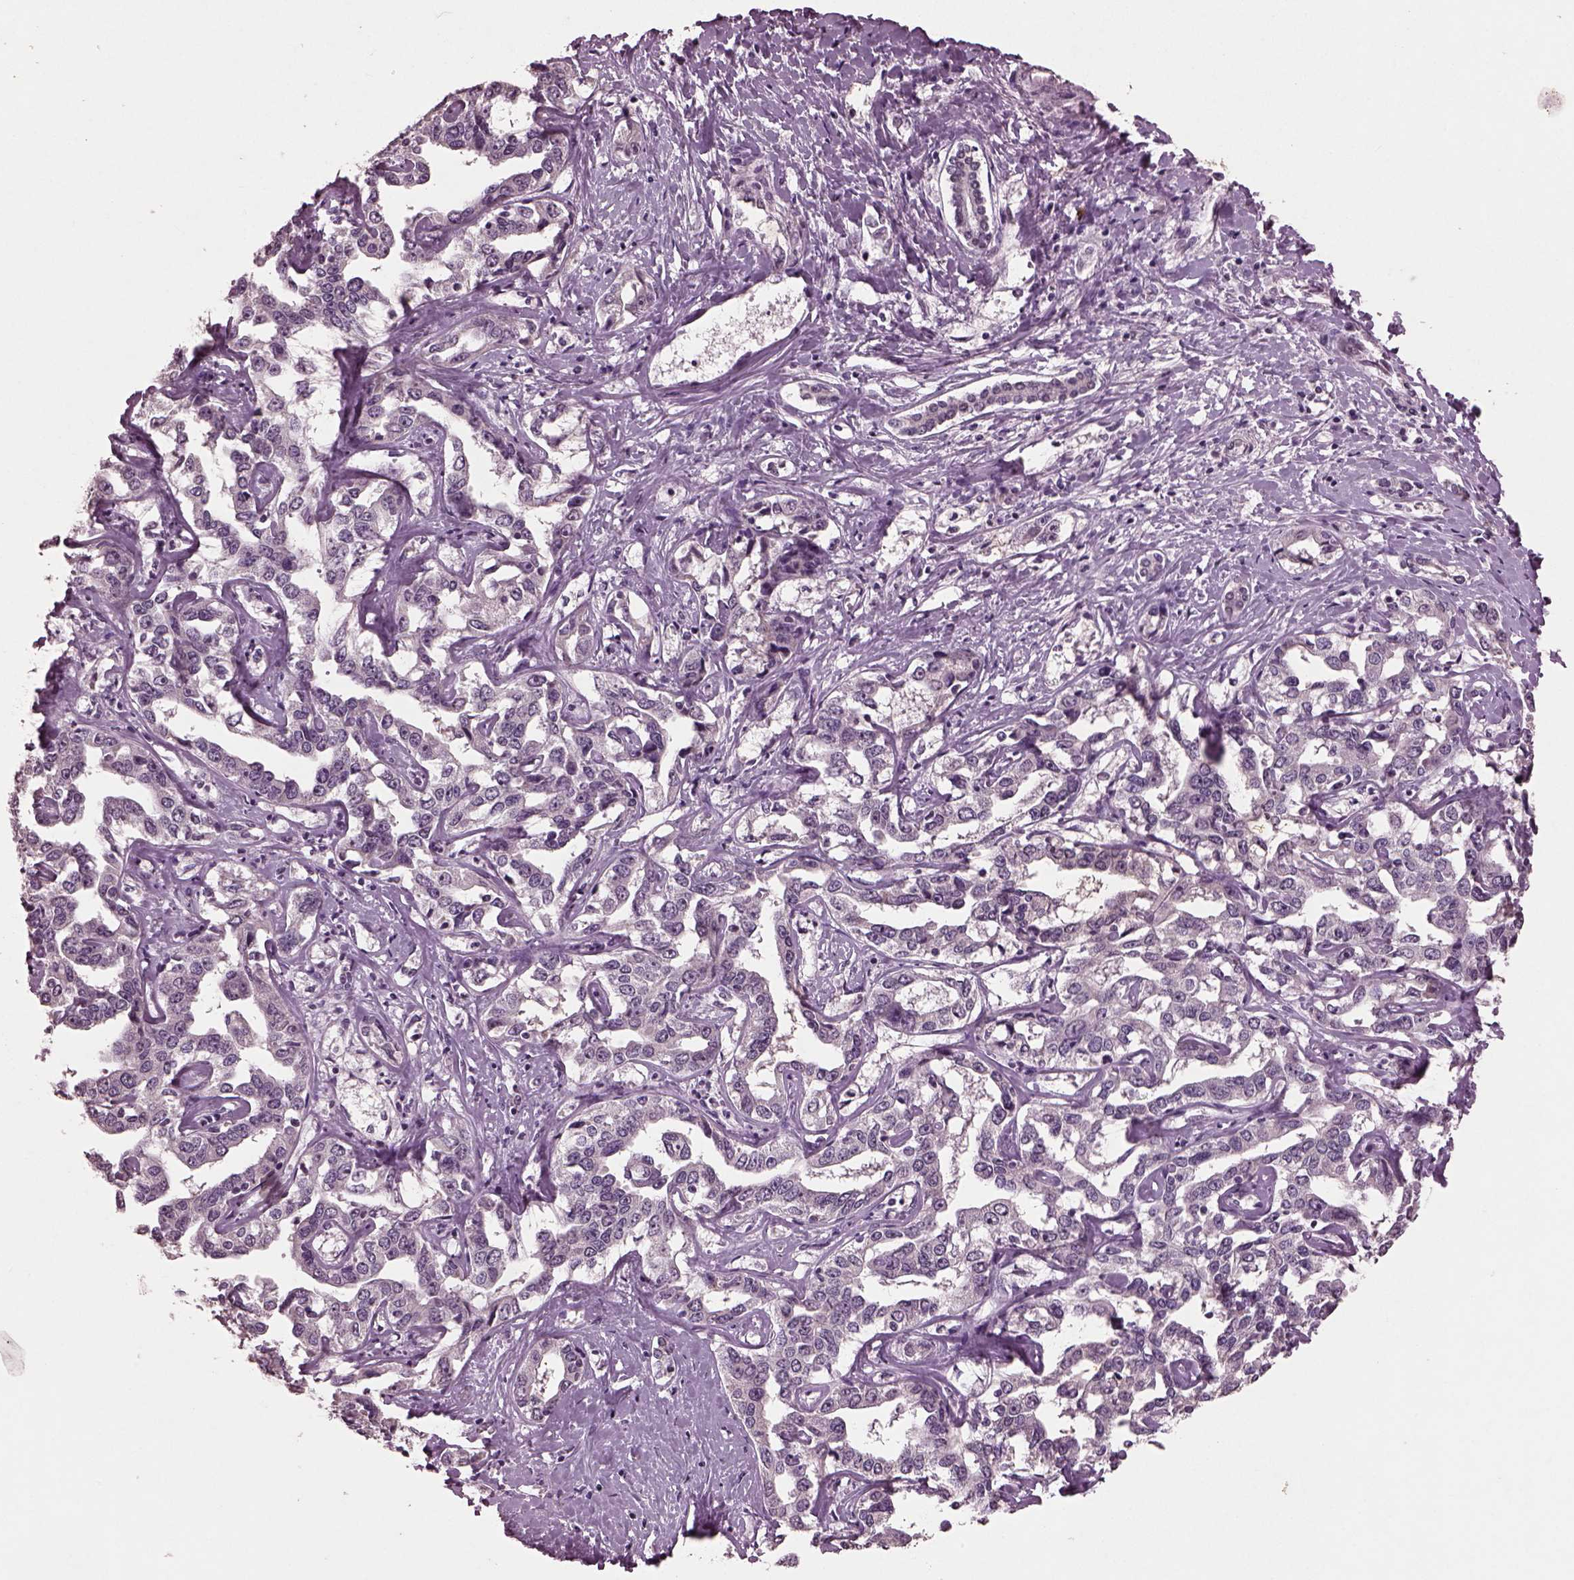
{"staining": {"intensity": "negative", "quantity": "none", "location": "none"}, "tissue": "liver cancer", "cell_type": "Tumor cells", "image_type": "cancer", "snomed": [{"axis": "morphology", "description": "Cholangiocarcinoma"}, {"axis": "topography", "description": "Liver"}], "caption": "The histopathology image reveals no significant staining in tumor cells of liver cancer.", "gene": "IL18RAP", "patient": {"sex": "male", "age": 59}}